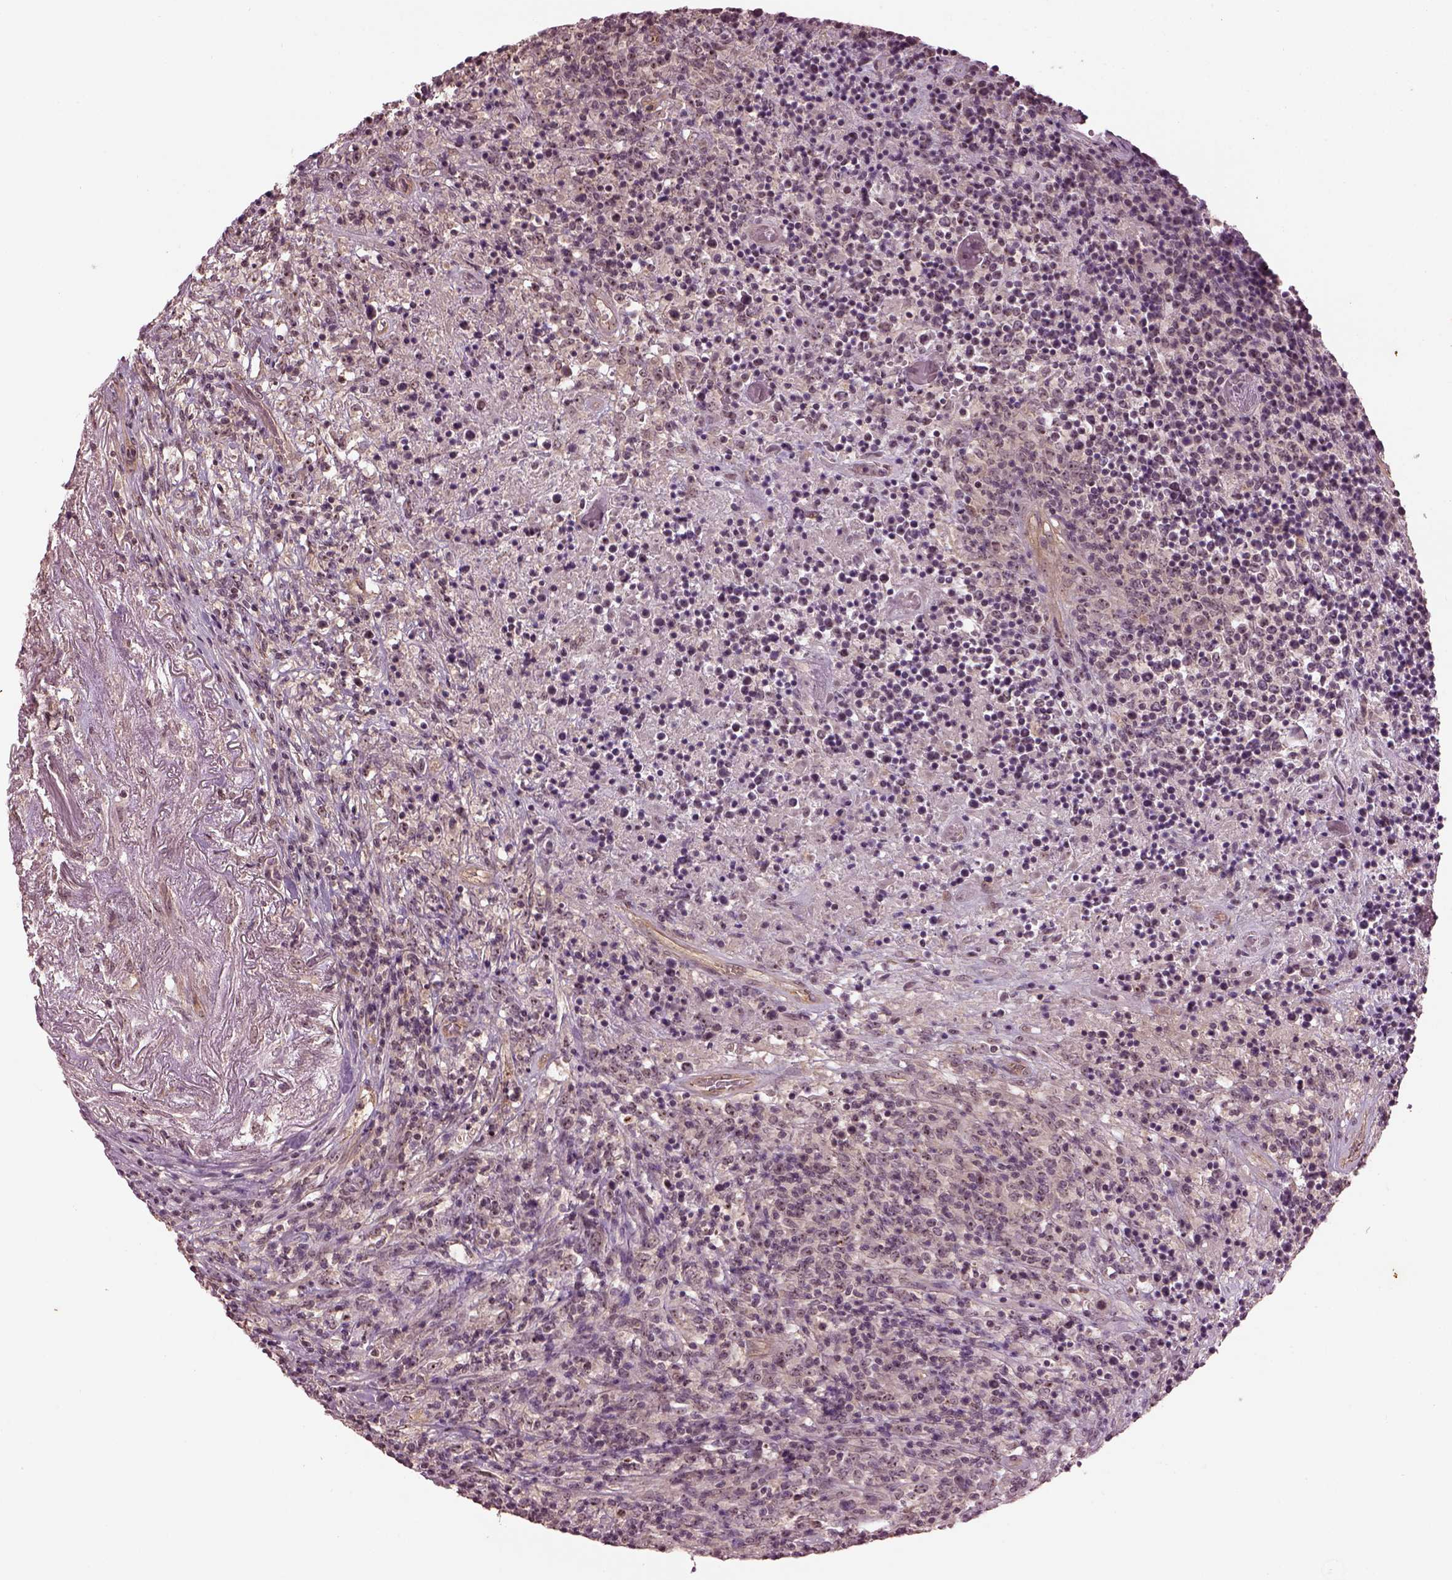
{"staining": {"intensity": "weak", "quantity": "25%-75%", "location": "nuclear"}, "tissue": "lymphoma", "cell_type": "Tumor cells", "image_type": "cancer", "snomed": [{"axis": "morphology", "description": "Malignant lymphoma, non-Hodgkin's type, High grade"}, {"axis": "topography", "description": "Lung"}], "caption": "Malignant lymphoma, non-Hodgkin's type (high-grade) stained with a protein marker shows weak staining in tumor cells.", "gene": "GNRH1", "patient": {"sex": "male", "age": 79}}